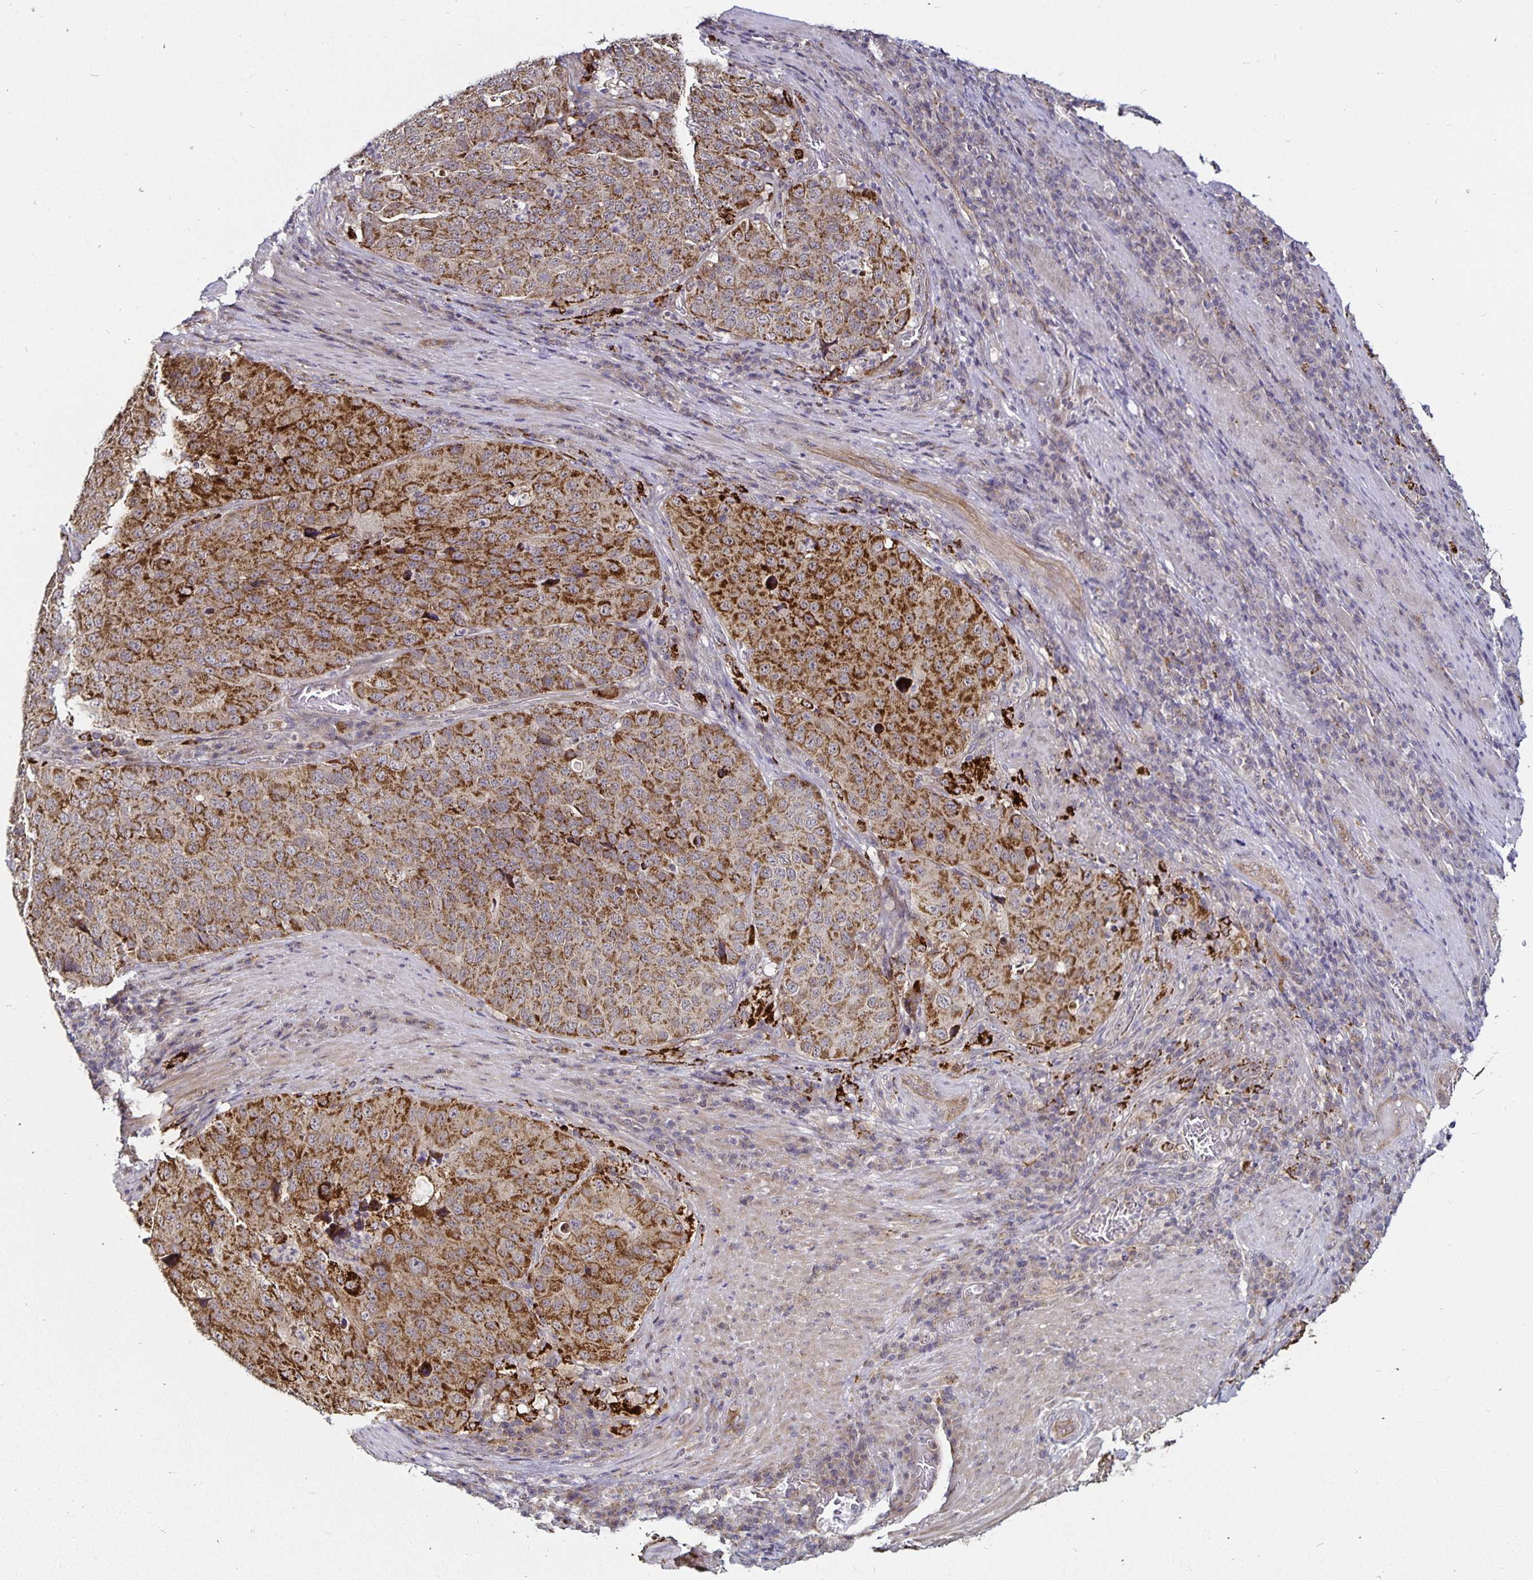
{"staining": {"intensity": "moderate", "quantity": ">75%", "location": "cytoplasmic/membranous"}, "tissue": "stomach cancer", "cell_type": "Tumor cells", "image_type": "cancer", "snomed": [{"axis": "morphology", "description": "Adenocarcinoma, NOS"}, {"axis": "topography", "description": "Stomach"}], "caption": "Immunohistochemistry (IHC) micrograph of human stomach cancer (adenocarcinoma) stained for a protein (brown), which shows medium levels of moderate cytoplasmic/membranous staining in about >75% of tumor cells.", "gene": "CYP27A1", "patient": {"sex": "male", "age": 71}}